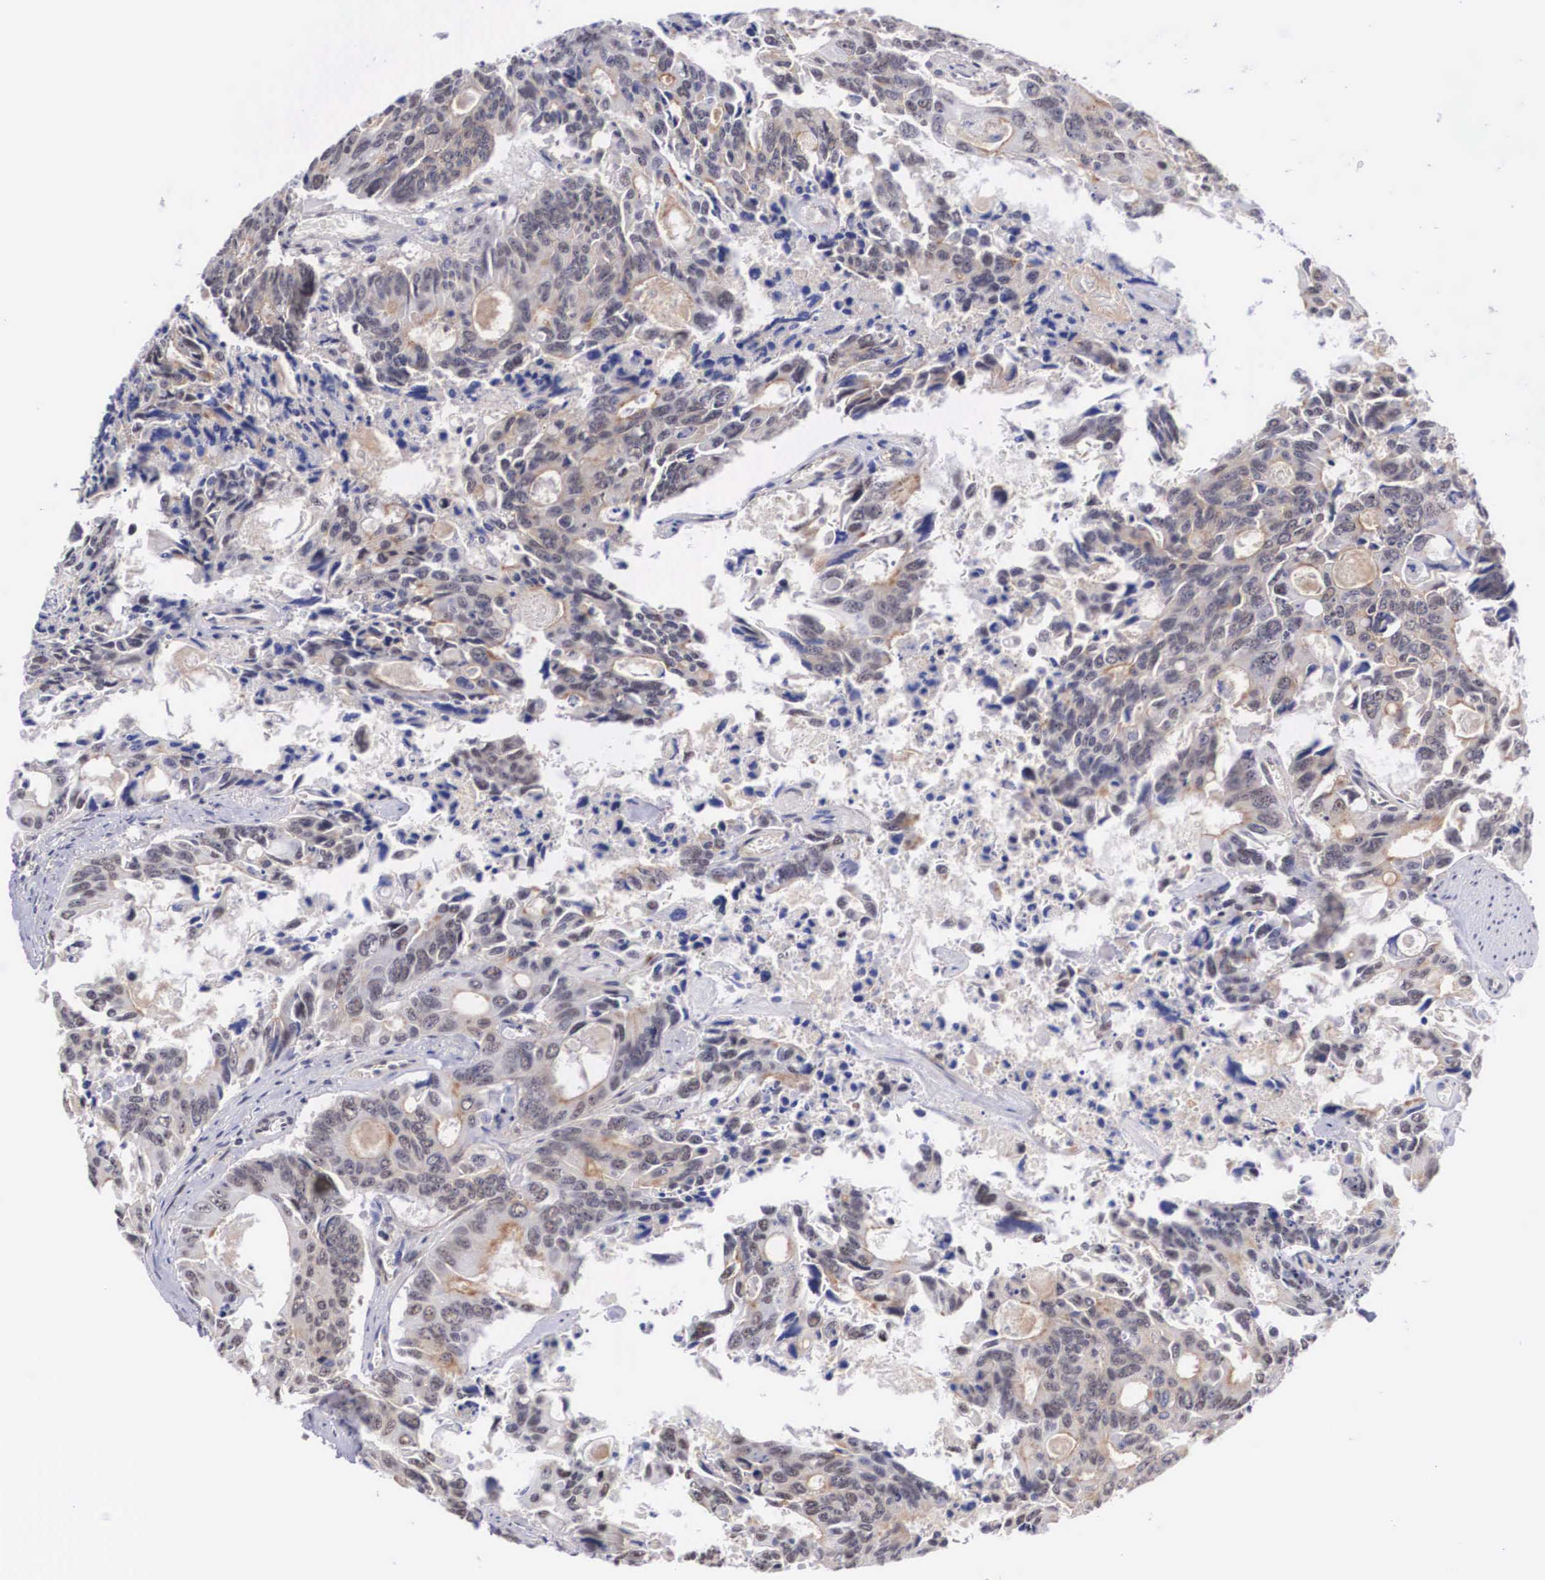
{"staining": {"intensity": "weak", "quantity": "<25%", "location": "cytoplasmic/membranous"}, "tissue": "colorectal cancer", "cell_type": "Tumor cells", "image_type": "cancer", "snomed": [{"axis": "morphology", "description": "Adenocarcinoma, NOS"}, {"axis": "topography", "description": "Rectum"}], "caption": "This photomicrograph is of colorectal cancer stained with immunohistochemistry to label a protein in brown with the nuclei are counter-stained blue. There is no positivity in tumor cells.", "gene": "NR4A2", "patient": {"sex": "male", "age": 76}}